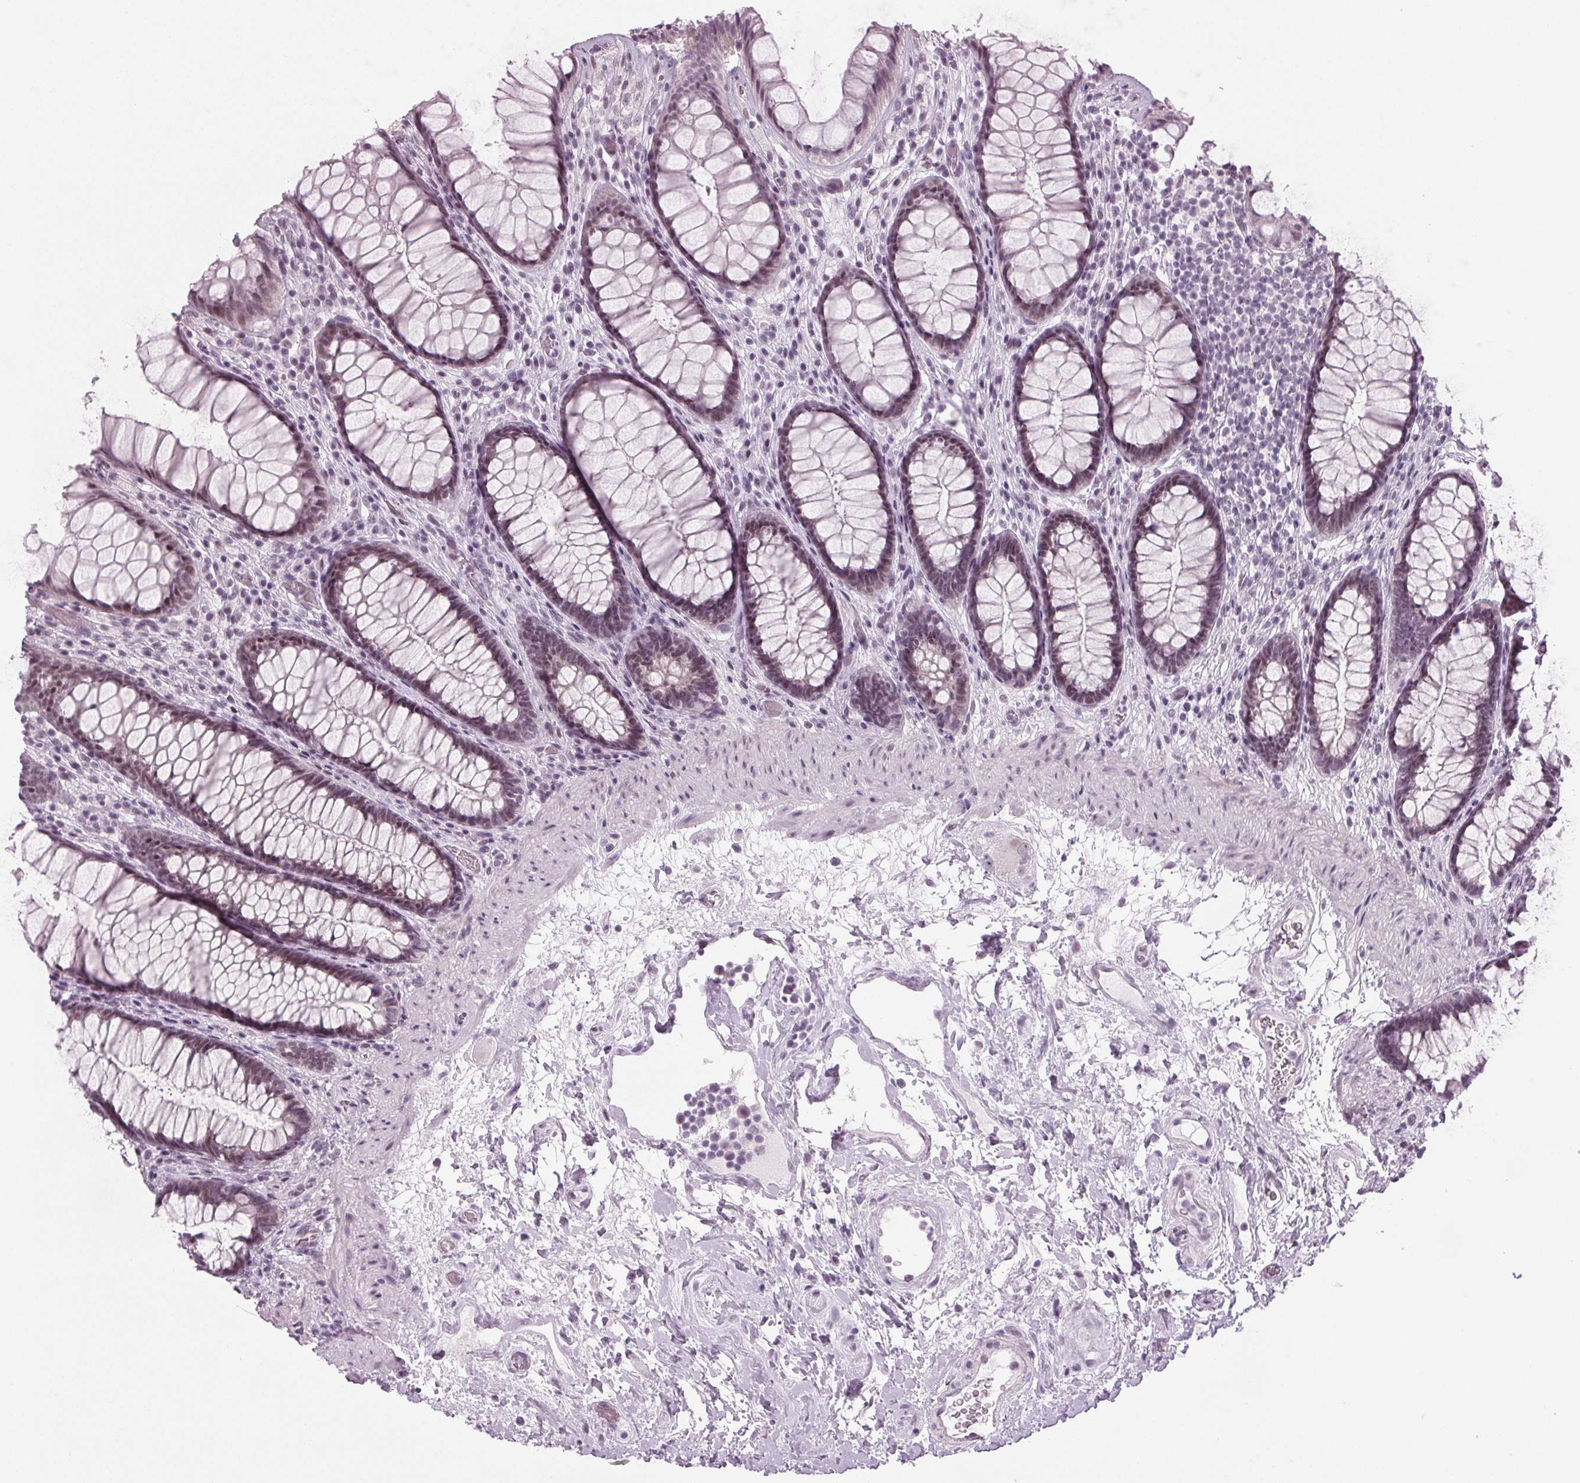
{"staining": {"intensity": "weak", "quantity": "25%-75%", "location": "cytoplasmic/membranous,nuclear"}, "tissue": "rectum", "cell_type": "Glandular cells", "image_type": "normal", "snomed": [{"axis": "morphology", "description": "Normal tissue, NOS"}, {"axis": "topography", "description": "Rectum"}], "caption": "Rectum stained for a protein shows weak cytoplasmic/membranous,nuclear positivity in glandular cells. The protein is shown in brown color, while the nuclei are stained blue.", "gene": "IGF2BP1", "patient": {"sex": "male", "age": 72}}